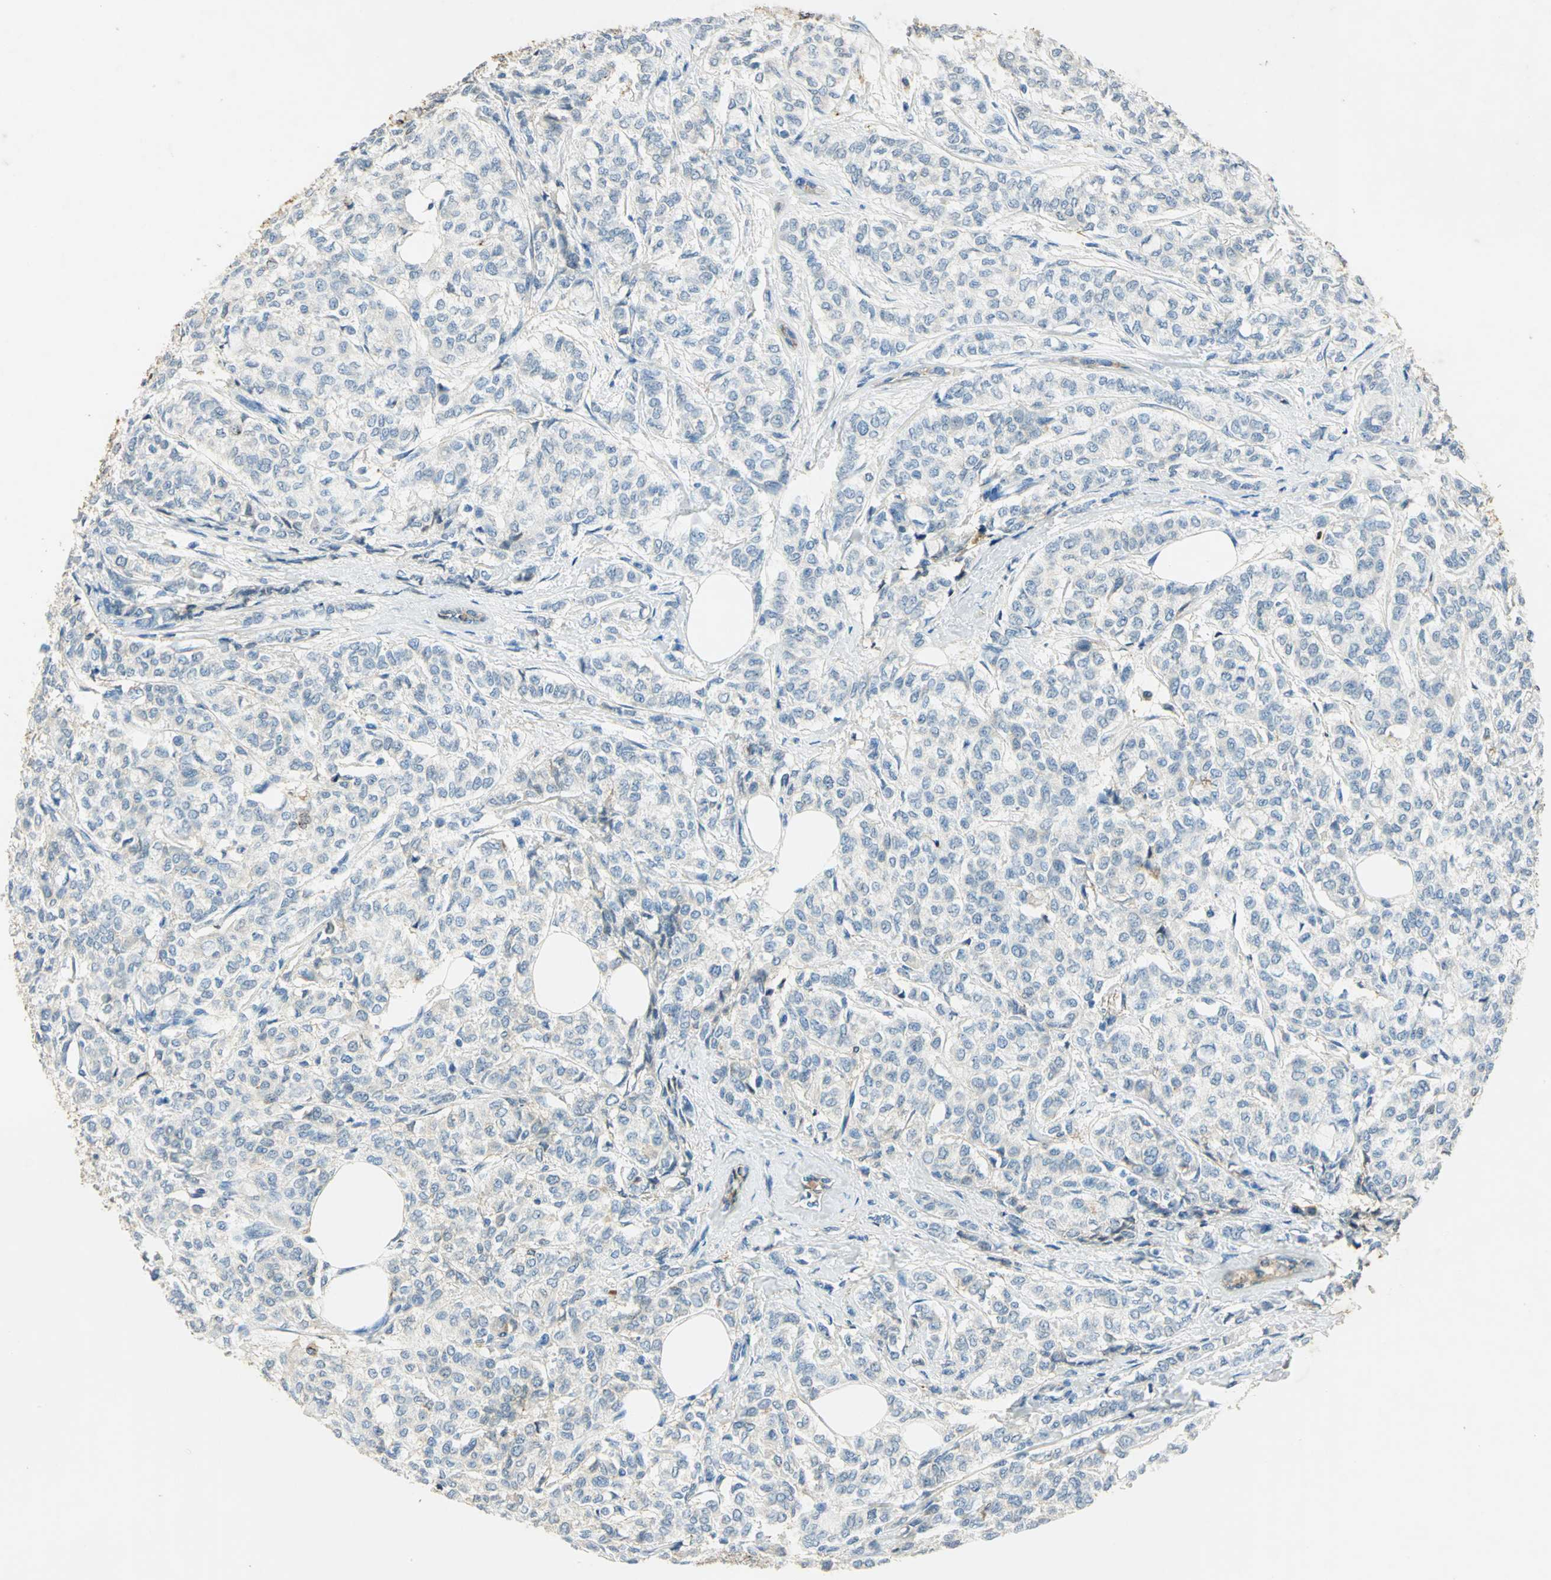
{"staining": {"intensity": "negative", "quantity": "none", "location": "none"}, "tissue": "breast cancer", "cell_type": "Tumor cells", "image_type": "cancer", "snomed": [{"axis": "morphology", "description": "Lobular carcinoma"}, {"axis": "topography", "description": "Breast"}], "caption": "There is no significant expression in tumor cells of breast cancer.", "gene": "ANXA4", "patient": {"sex": "female", "age": 60}}